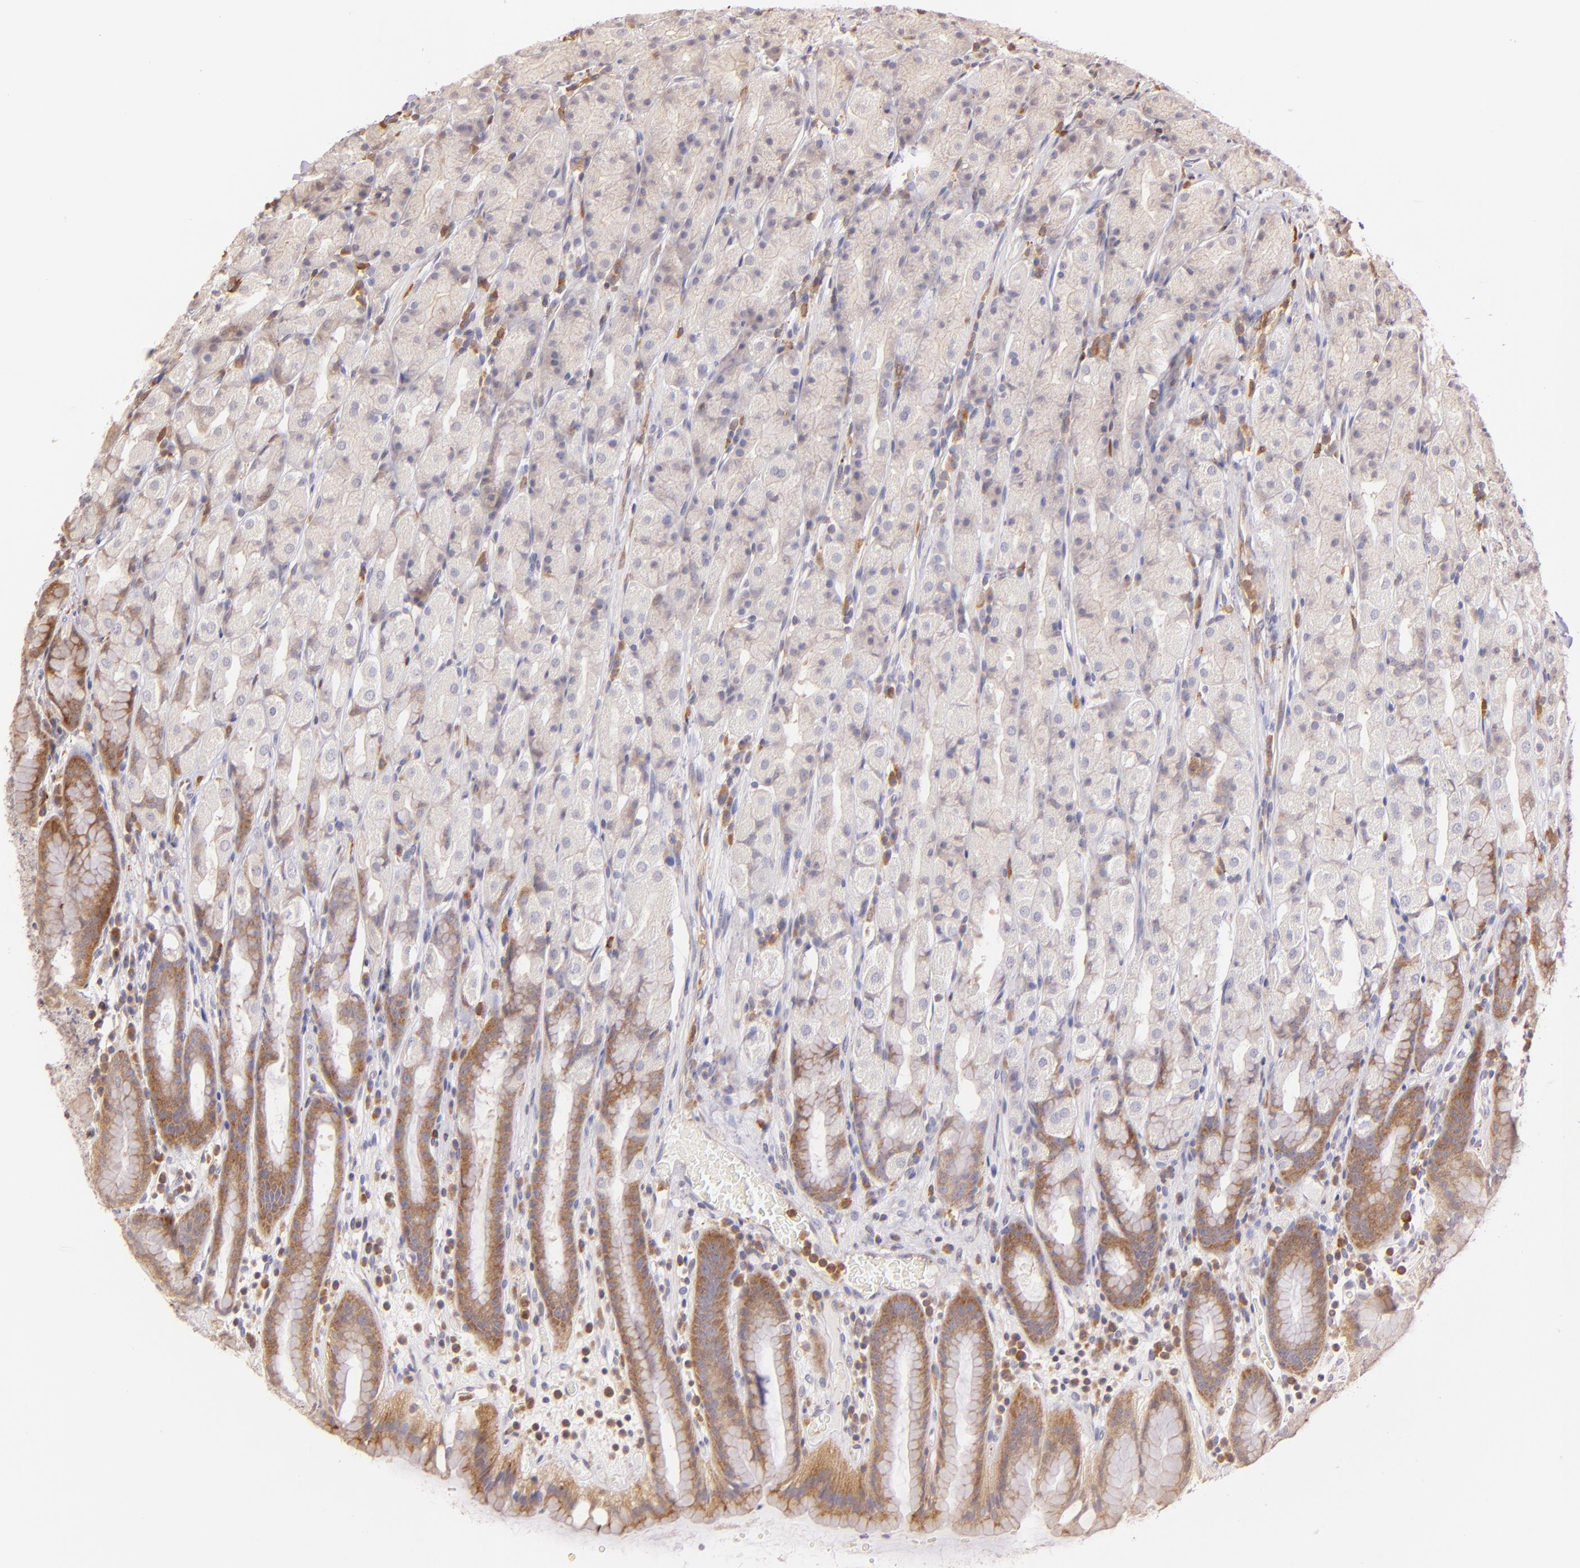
{"staining": {"intensity": "weak", "quantity": "25%-75%", "location": "cytoplasmic/membranous"}, "tissue": "stomach", "cell_type": "Glandular cells", "image_type": "normal", "snomed": [{"axis": "morphology", "description": "Normal tissue, NOS"}, {"axis": "topography", "description": "Stomach, upper"}], "caption": "Protein staining of normal stomach demonstrates weak cytoplasmic/membranous positivity in approximately 25%-75% of glandular cells. (DAB IHC with brightfield microscopy, high magnification).", "gene": "BTK", "patient": {"sex": "male", "age": 68}}